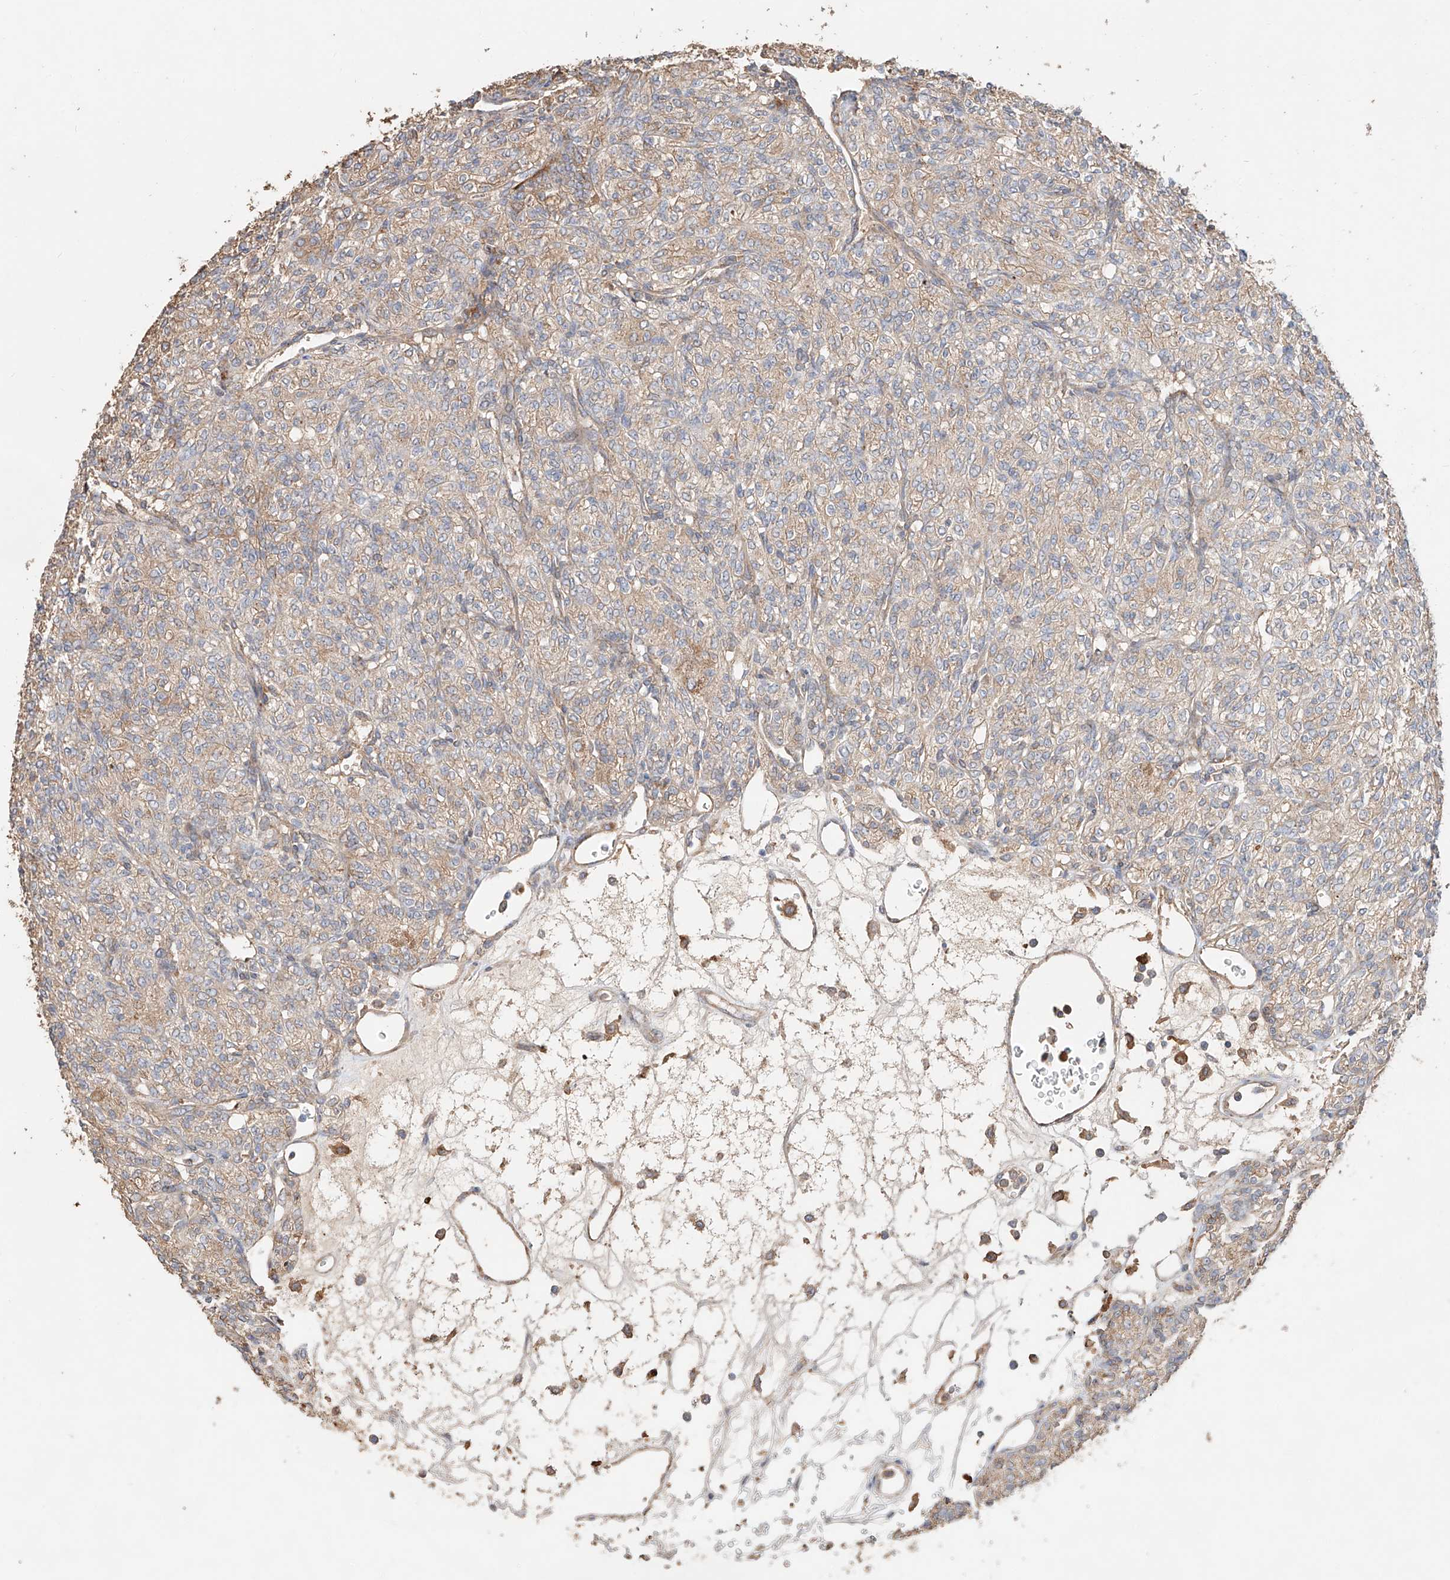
{"staining": {"intensity": "weak", "quantity": ">75%", "location": "cytoplasmic/membranous"}, "tissue": "renal cancer", "cell_type": "Tumor cells", "image_type": "cancer", "snomed": [{"axis": "morphology", "description": "Adenocarcinoma, NOS"}, {"axis": "topography", "description": "Kidney"}], "caption": "Immunohistochemistry of renal cancer (adenocarcinoma) demonstrates low levels of weak cytoplasmic/membranous staining in approximately >75% of tumor cells.", "gene": "MOSPD1", "patient": {"sex": "male", "age": 77}}